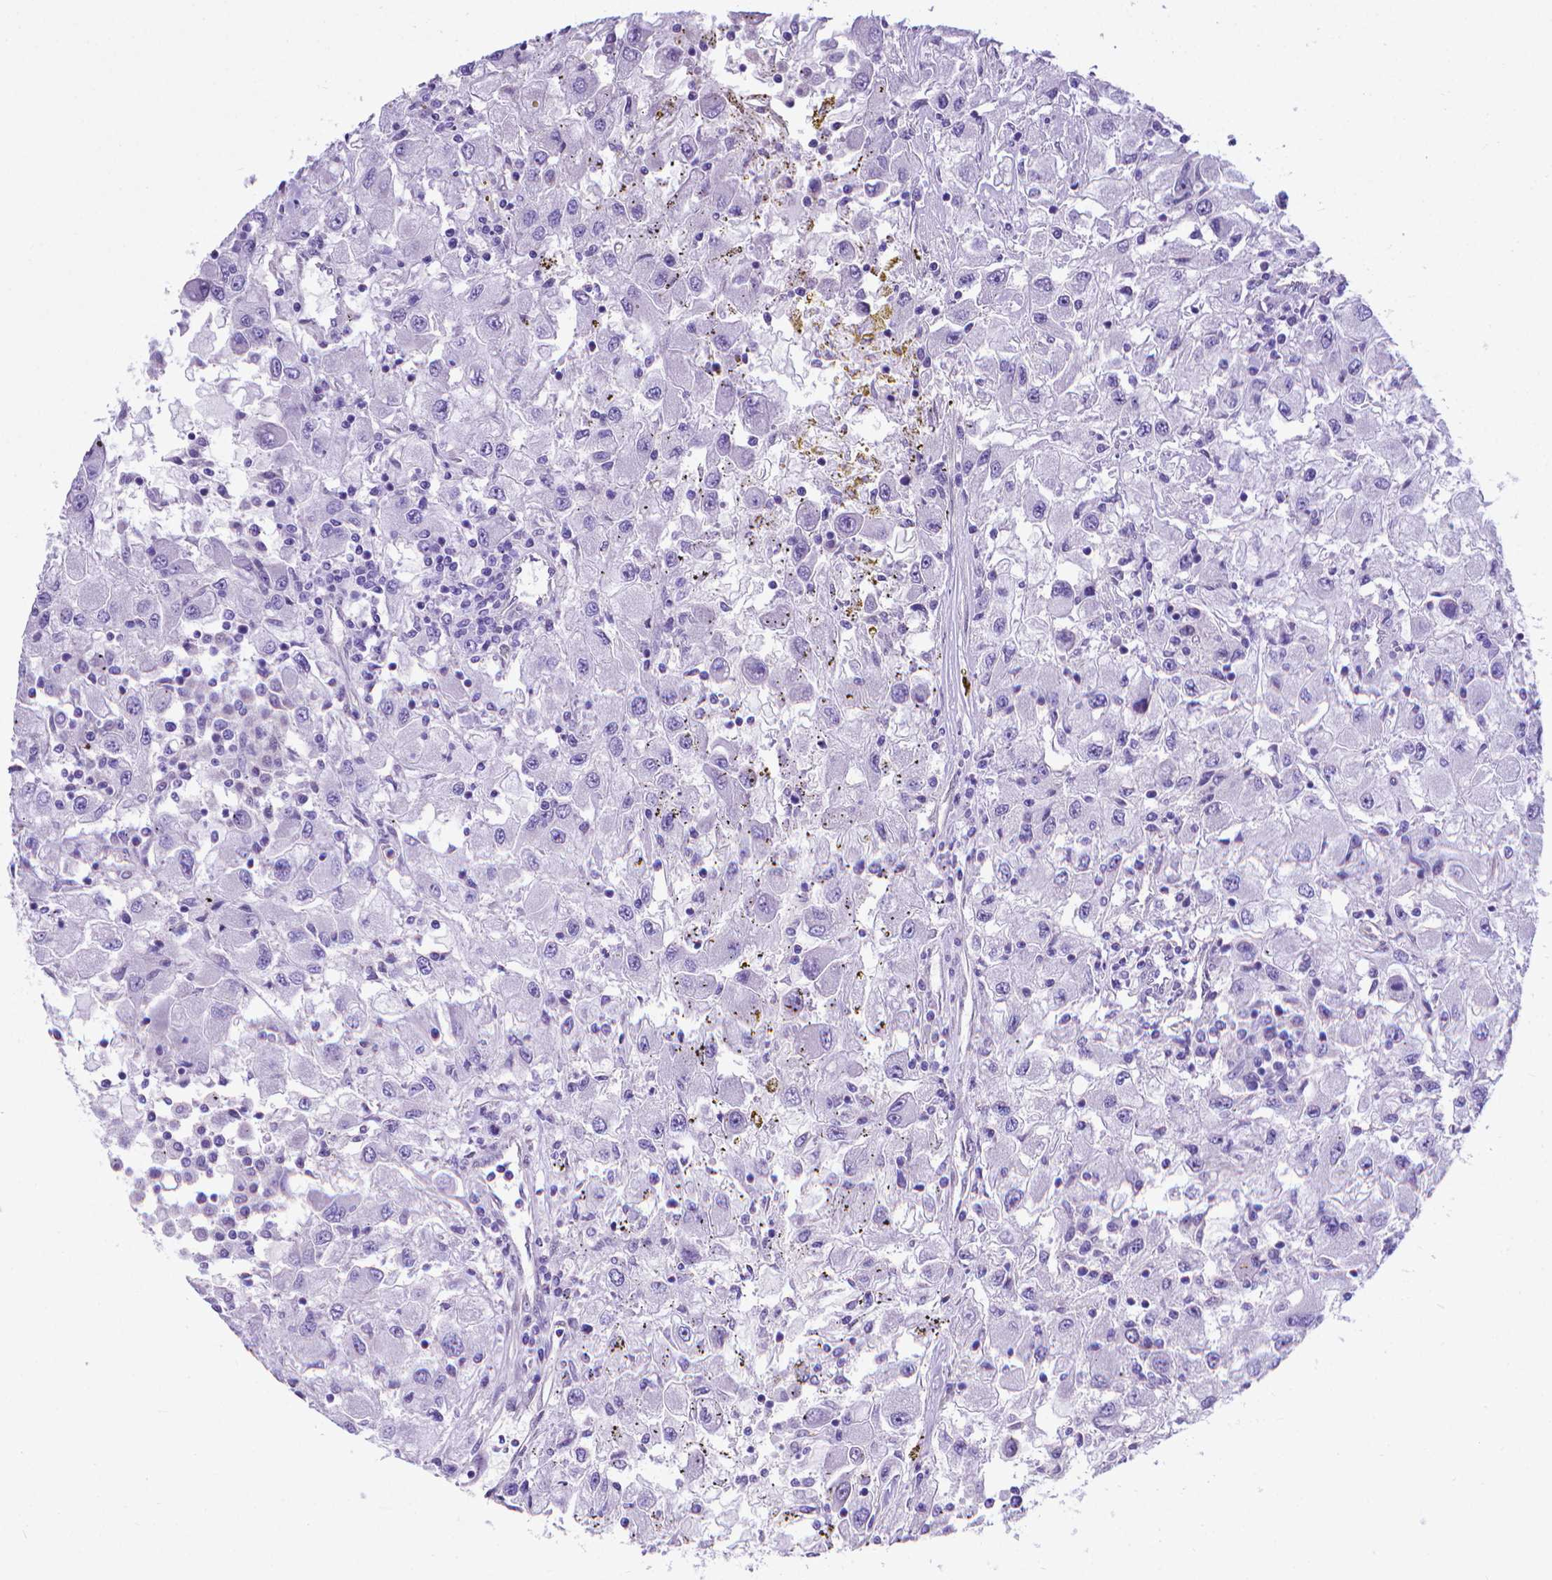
{"staining": {"intensity": "negative", "quantity": "none", "location": "none"}, "tissue": "renal cancer", "cell_type": "Tumor cells", "image_type": "cancer", "snomed": [{"axis": "morphology", "description": "Adenocarcinoma, NOS"}, {"axis": "topography", "description": "Kidney"}], "caption": "Immunohistochemical staining of human renal cancer exhibits no significant positivity in tumor cells.", "gene": "CLIC4", "patient": {"sex": "female", "age": 67}}